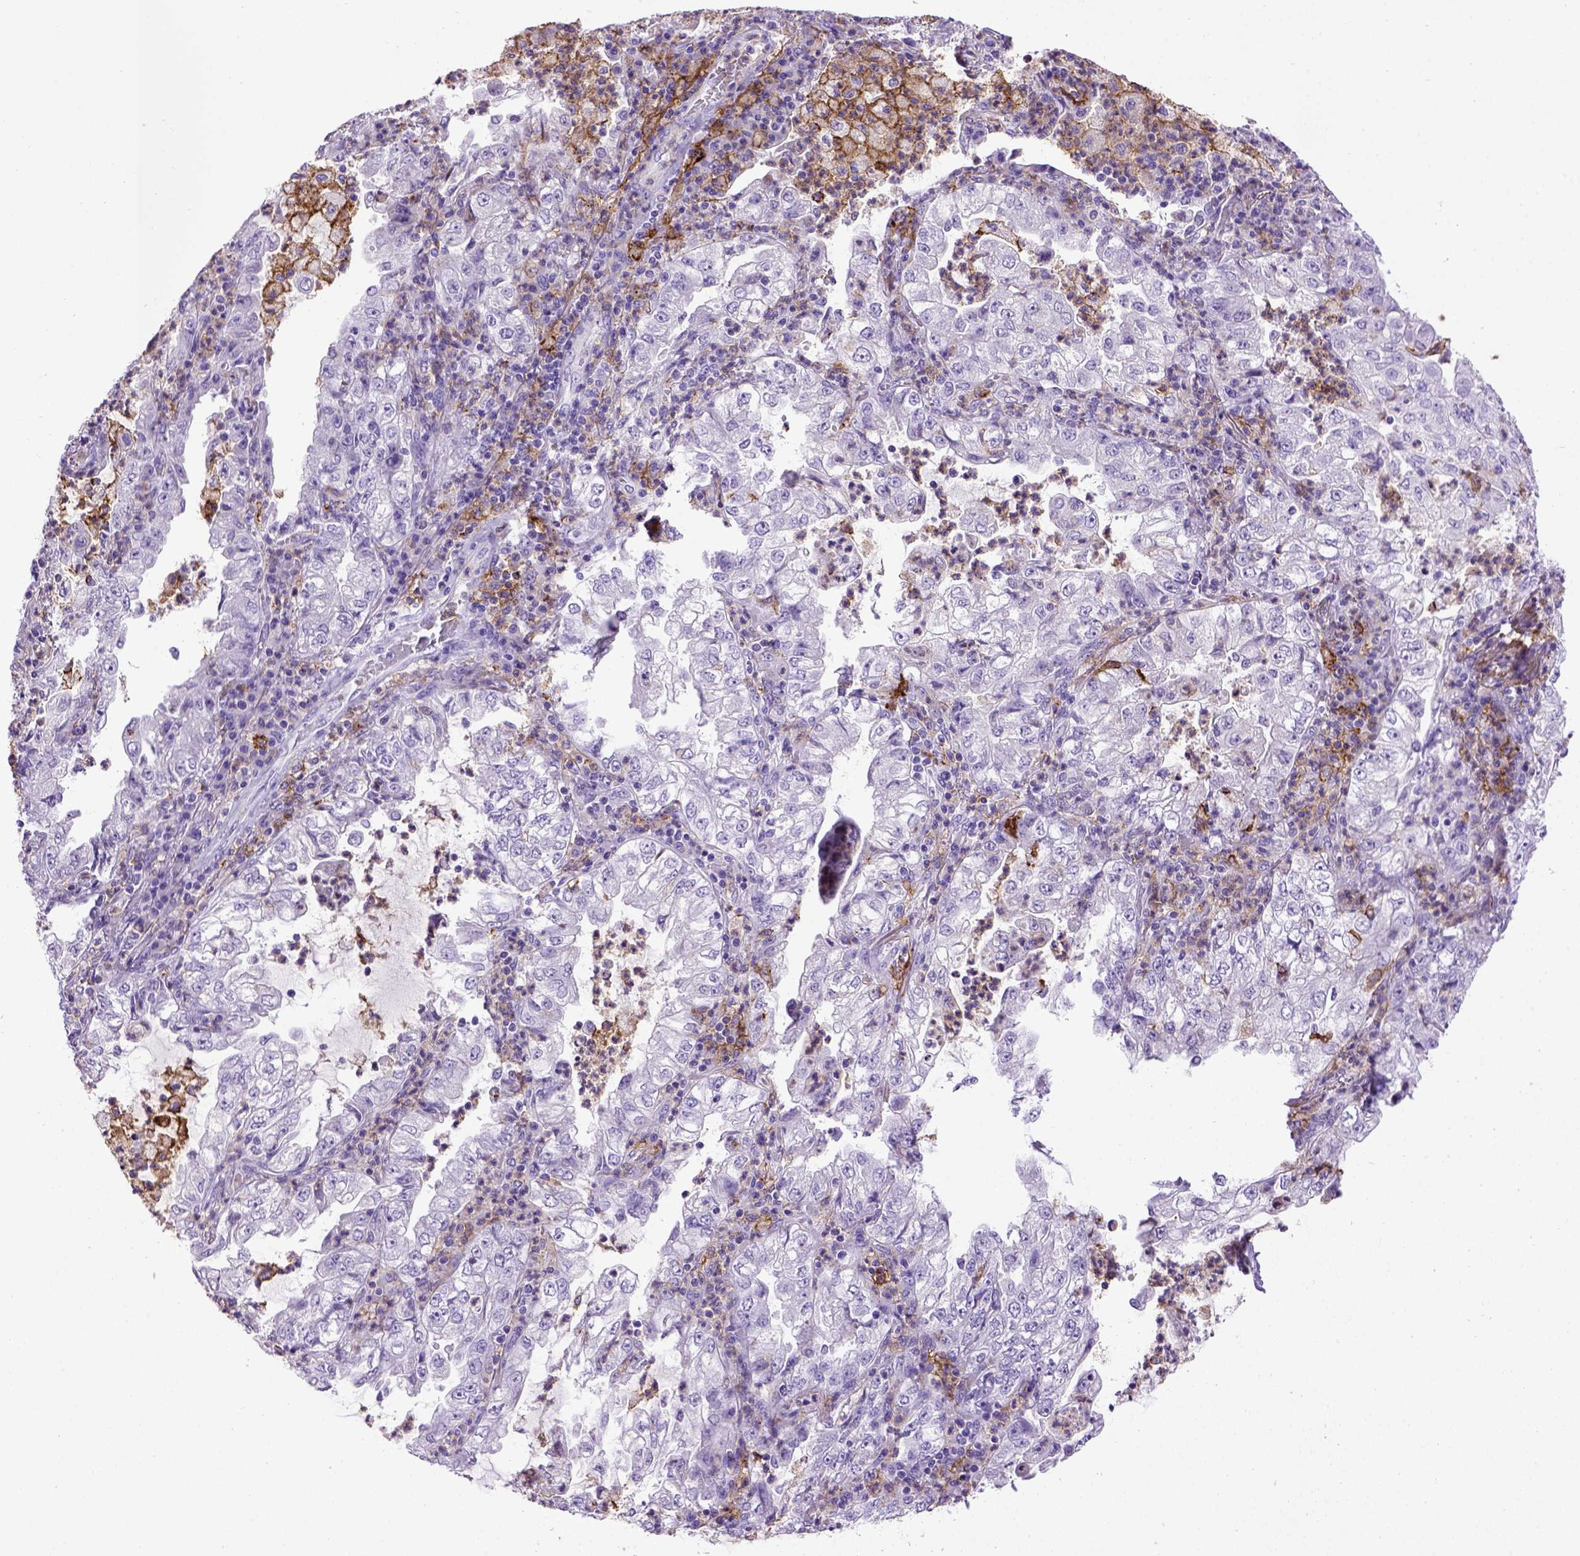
{"staining": {"intensity": "negative", "quantity": "none", "location": "none"}, "tissue": "lung cancer", "cell_type": "Tumor cells", "image_type": "cancer", "snomed": [{"axis": "morphology", "description": "Adenocarcinoma, NOS"}, {"axis": "topography", "description": "Lung"}], "caption": "This is an immunohistochemistry (IHC) micrograph of lung cancer (adenocarcinoma). There is no expression in tumor cells.", "gene": "ITGAX", "patient": {"sex": "female", "age": 73}}